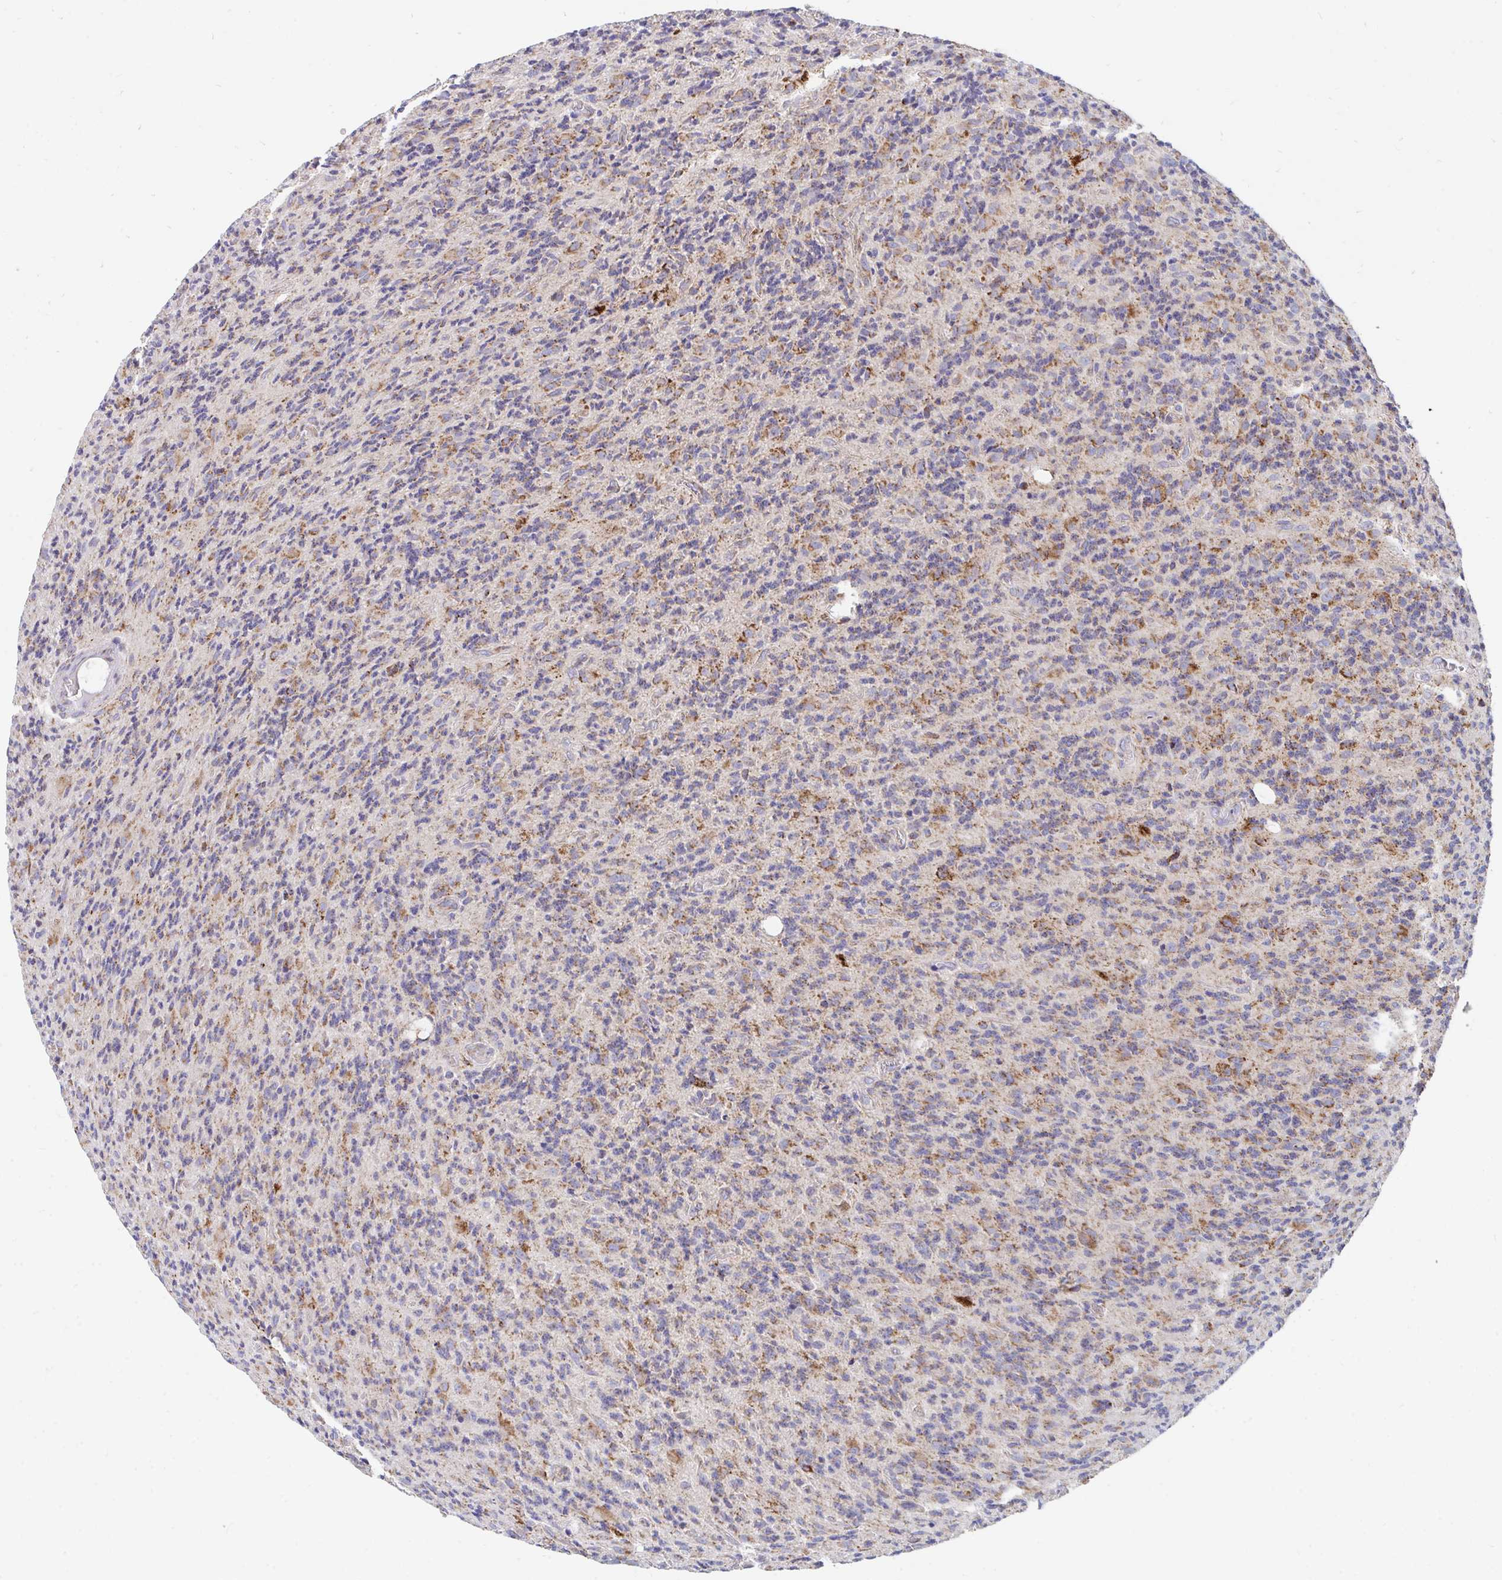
{"staining": {"intensity": "moderate", "quantity": "<25%", "location": "cytoplasmic/membranous"}, "tissue": "glioma", "cell_type": "Tumor cells", "image_type": "cancer", "snomed": [{"axis": "morphology", "description": "Glioma, malignant, High grade"}, {"axis": "topography", "description": "Brain"}], "caption": "About <25% of tumor cells in malignant high-grade glioma exhibit moderate cytoplasmic/membranous protein positivity as visualized by brown immunohistochemical staining.", "gene": "PC", "patient": {"sex": "male", "age": 76}}